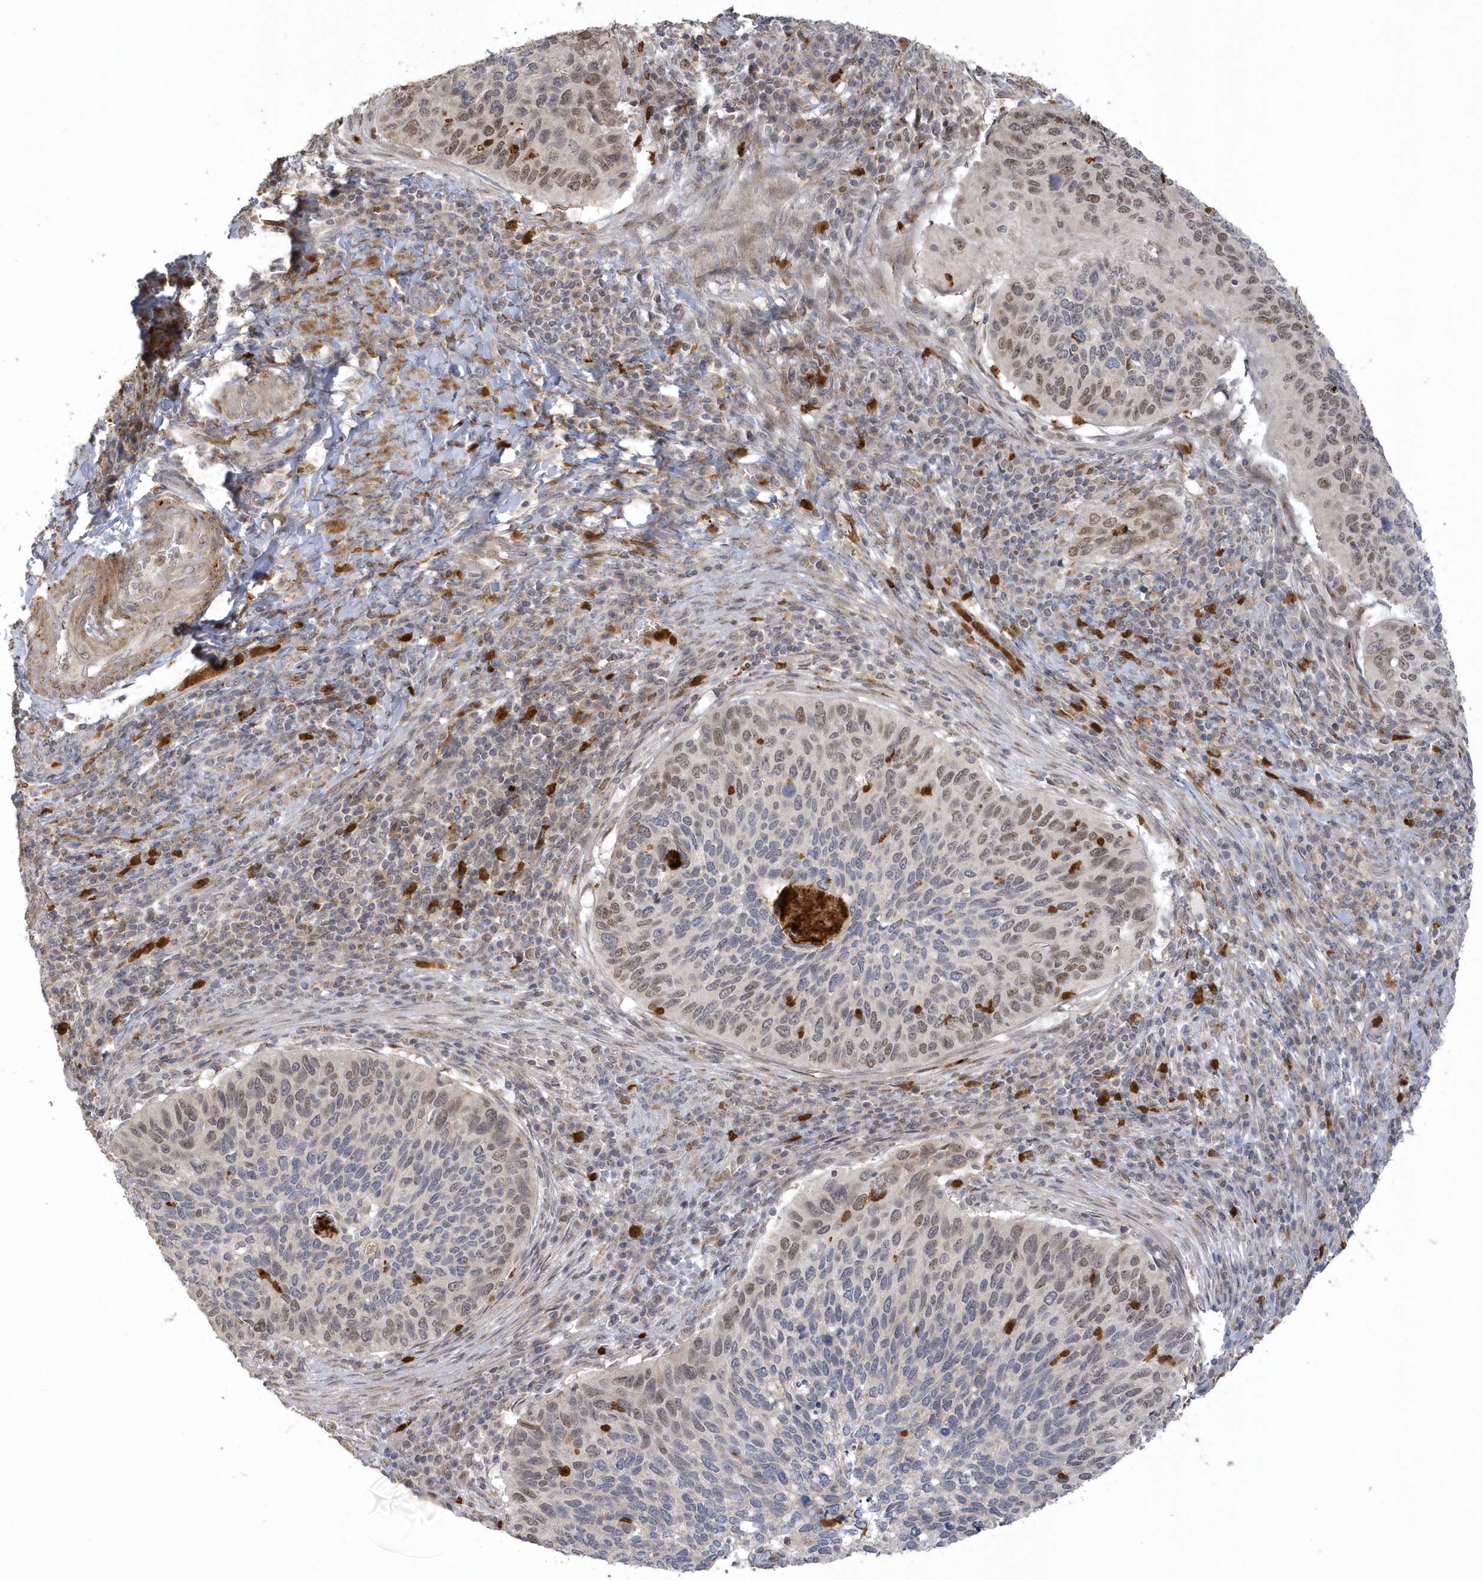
{"staining": {"intensity": "moderate", "quantity": ">75%", "location": "nuclear"}, "tissue": "cervical cancer", "cell_type": "Tumor cells", "image_type": "cancer", "snomed": [{"axis": "morphology", "description": "Squamous cell carcinoma, NOS"}, {"axis": "topography", "description": "Cervix"}], "caption": "High-power microscopy captured an immunohistochemistry image of cervical cancer, revealing moderate nuclear positivity in about >75% of tumor cells.", "gene": "NAF1", "patient": {"sex": "female", "age": 38}}